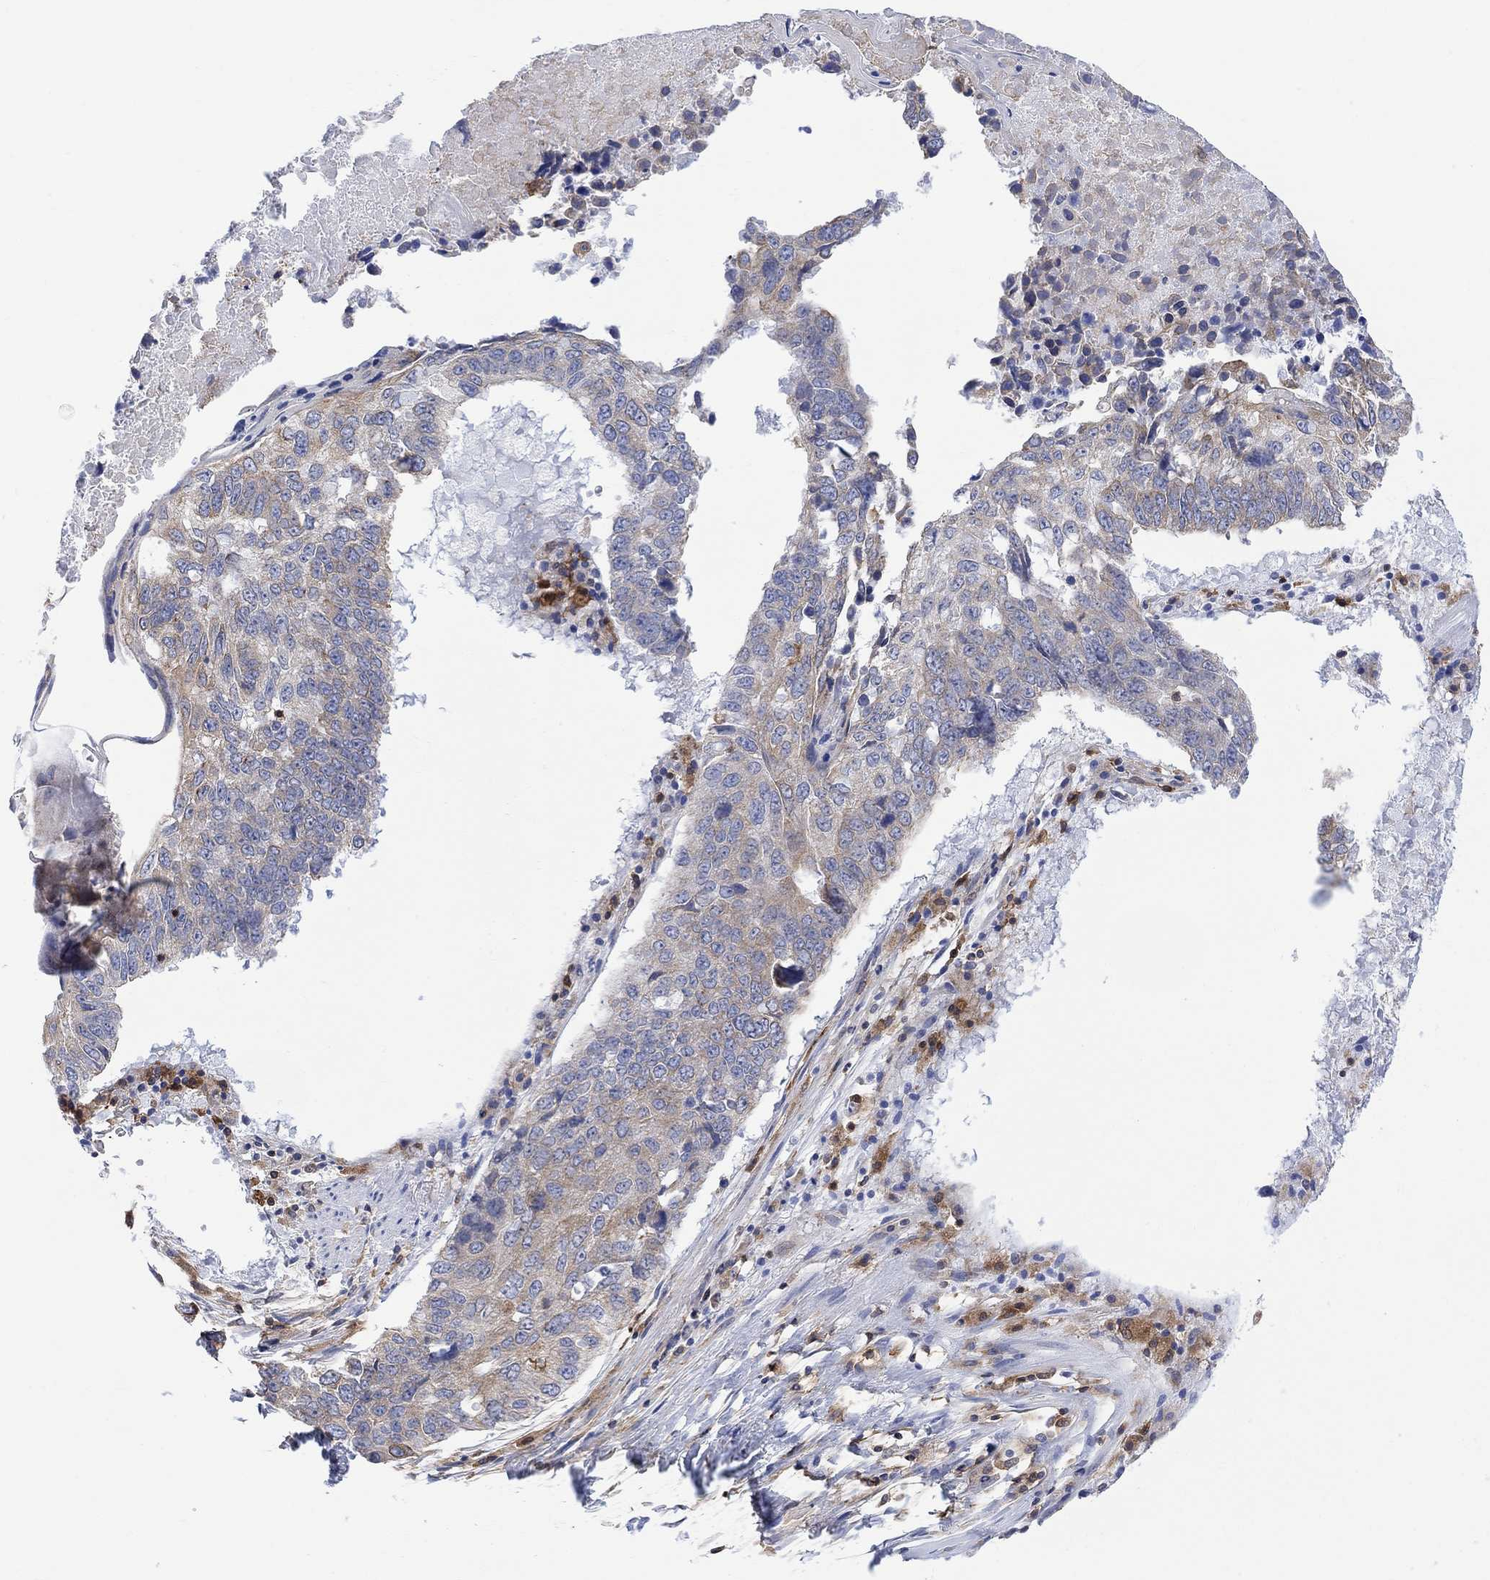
{"staining": {"intensity": "moderate", "quantity": "<25%", "location": "cytoplasmic/membranous"}, "tissue": "lung cancer", "cell_type": "Tumor cells", "image_type": "cancer", "snomed": [{"axis": "morphology", "description": "Squamous cell carcinoma, NOS"}, {"axis": "topography", "description": "Lung"}], "caption": "This photomicrograph exhibits immunohistochemistry (IHC) staining of human lung cancer (squamous cell carcinoma), with low moderate cytoplasmic/membranous expression in about <25% of tumor cells.", "gene": "GBP5", "patient": {"sex": "male", "age": 73}}